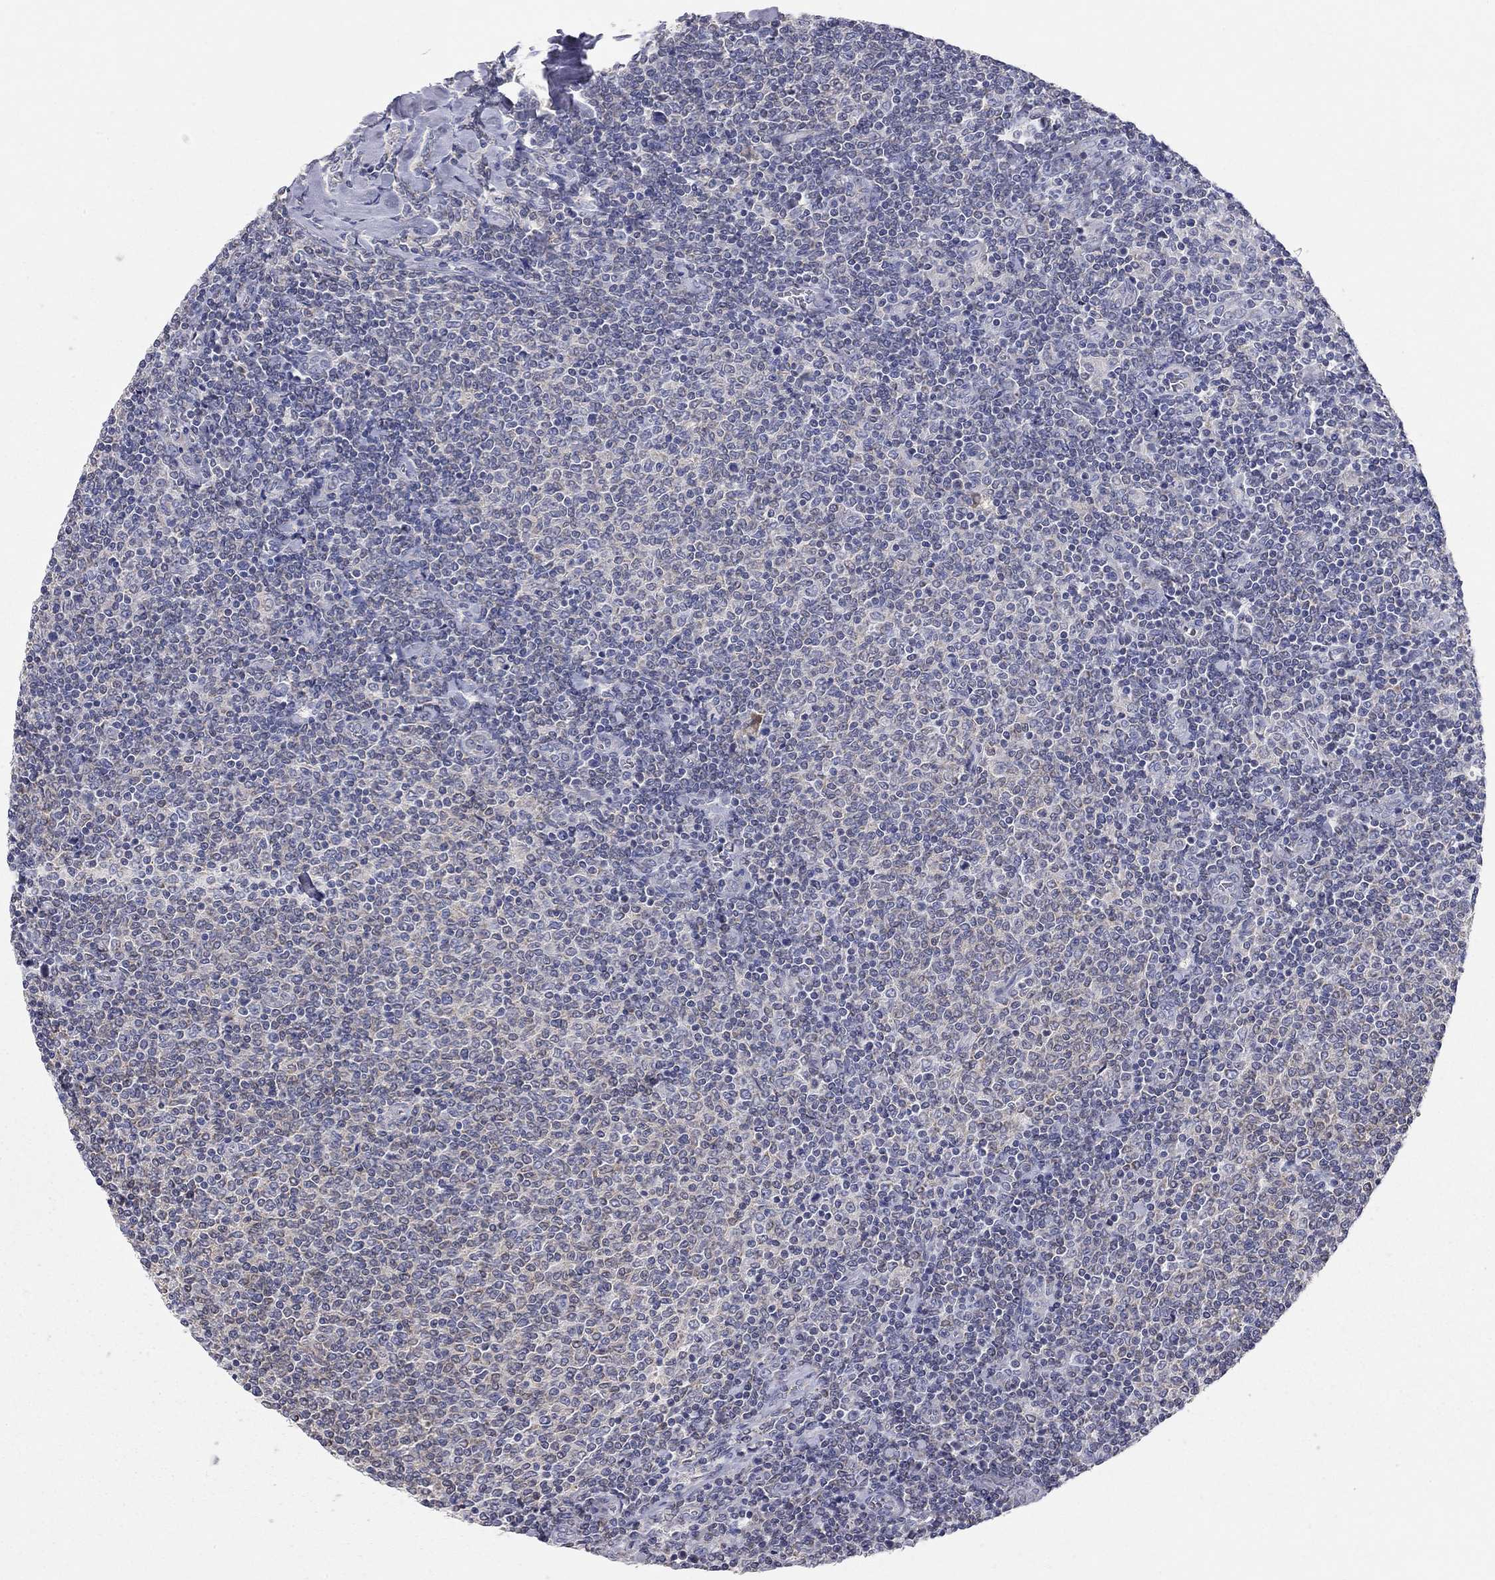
{"staining": {"intensity": "negative", "quantity": "none", "location": "none"}, "tissue": "lymphoma", "cell_type": "Tumor cells", "image_type": "cancer", "snomed": [{"axis": "morphology", "description": "Malignant lymphoma, non-Hodgkin's type, Low grade"}, {"axis": "topography", "description": "Lymph node"}], "caption": "Immunohistochemistry (IHC) photomicrograph of neoplastic tissue: malignant lymphoma, non-Hodgkin's type (low-grade) stained with DAB (3,3'-diaminobenzidine) shows no significant protein expression in tumor cells. (Stains: DAB (3,3'-diaminobenzidine) immunohistochemistry with hematoxylin counter stain, Microscopy: brightfield microscopy at high magnification).", "gene": "CFAP161", "patient": {"sex": "male", "age": 52}}